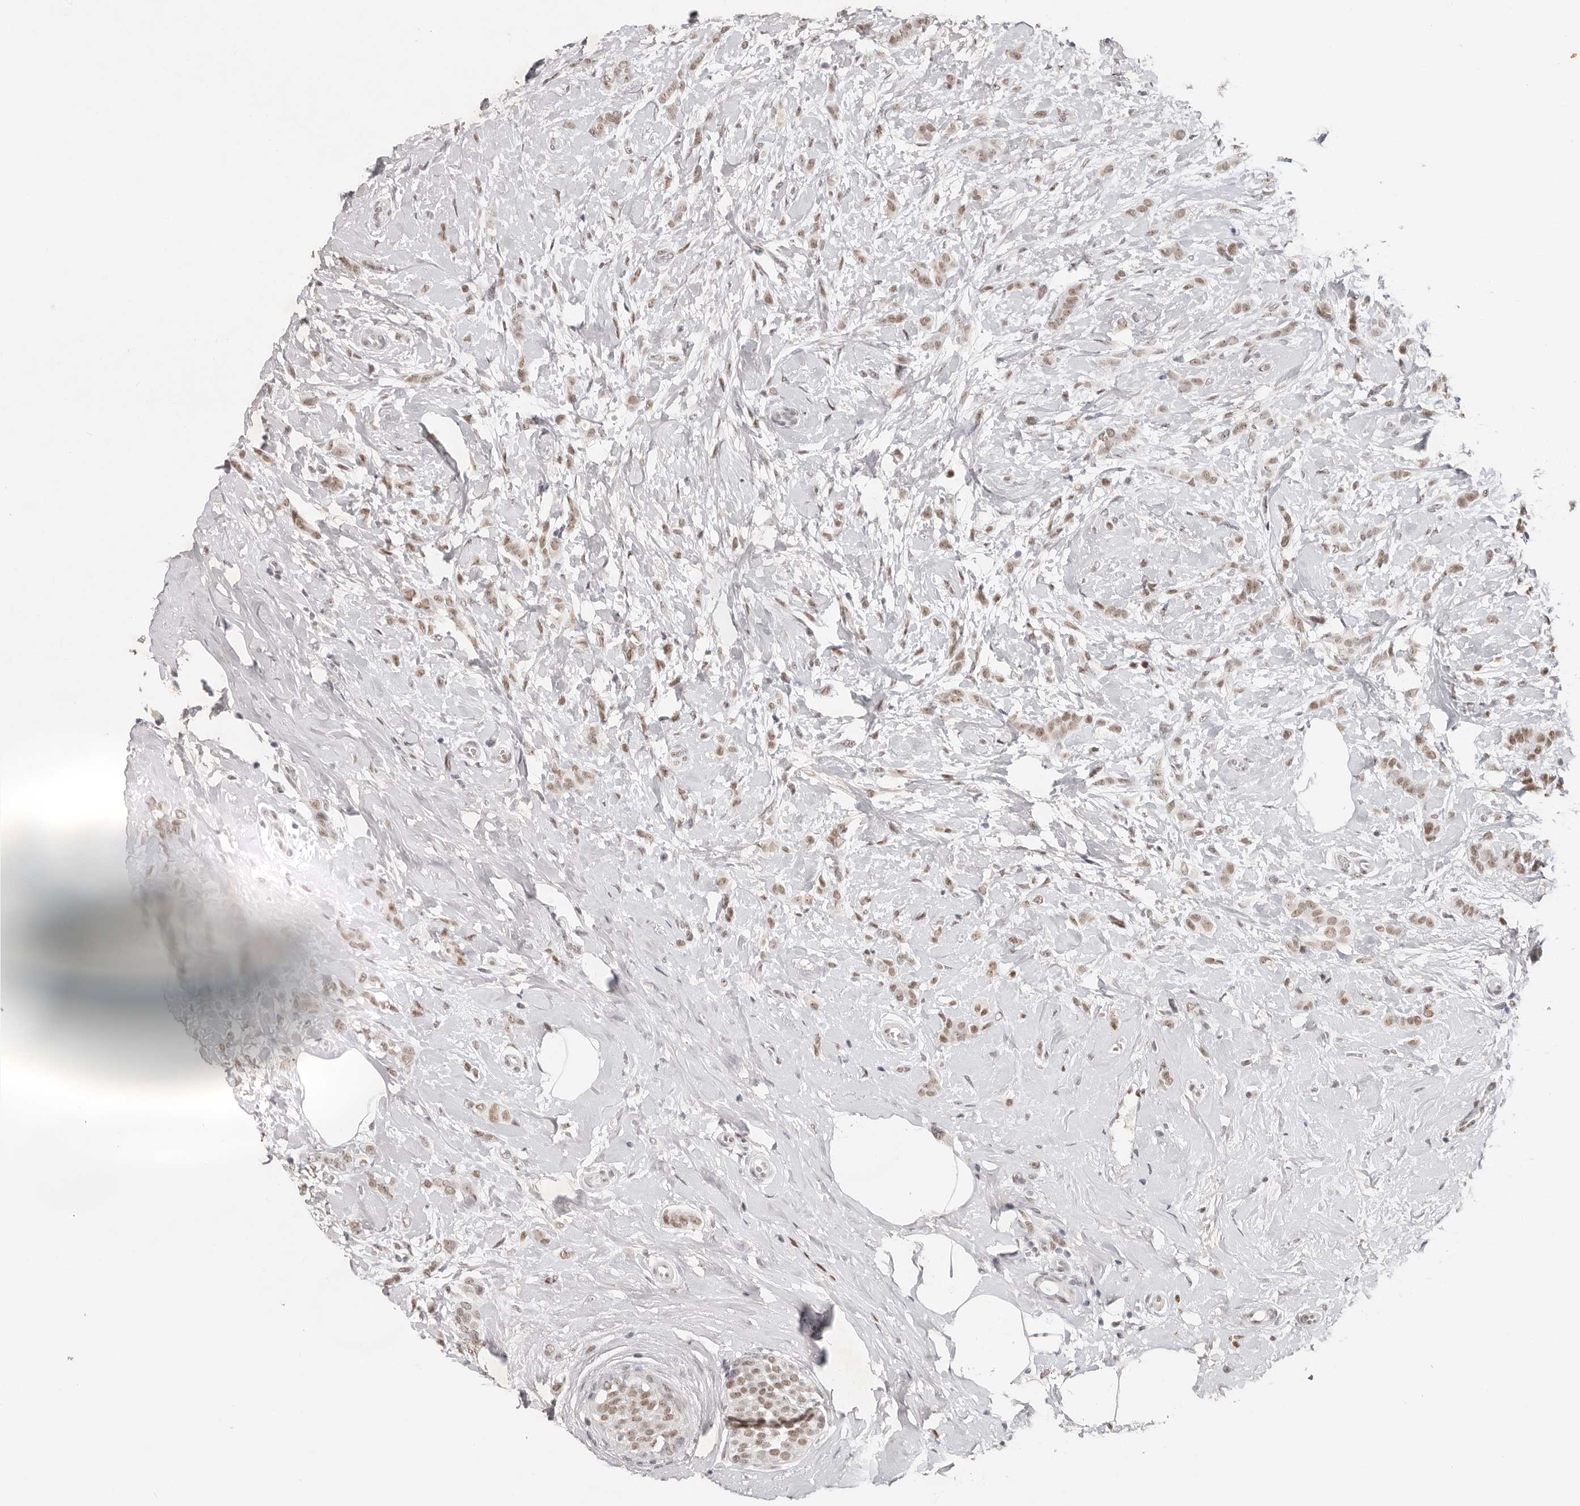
{"staining": {"intensity": "moderate", "quantity": ">75%", "location": "nuclear"}, "tissue": "breast cancer", "cell_type": "Tumor cells", "image_type": "cancer", "snomed": [{"axis": "morphology", "description": "Lobular carcinoma, in situ"}, {"axis": "morphology", "description": "Lobular carcinoma"}, {"axis": "topography", "description": "Breast"}], "caption": "The immunohistochemical stain labels moderate nuclear staining in tumor cells of lobular carcinoma in situ (breast) tissue.", "gene": "LARP7", "patient": {"sex": "female", "age": 41}}